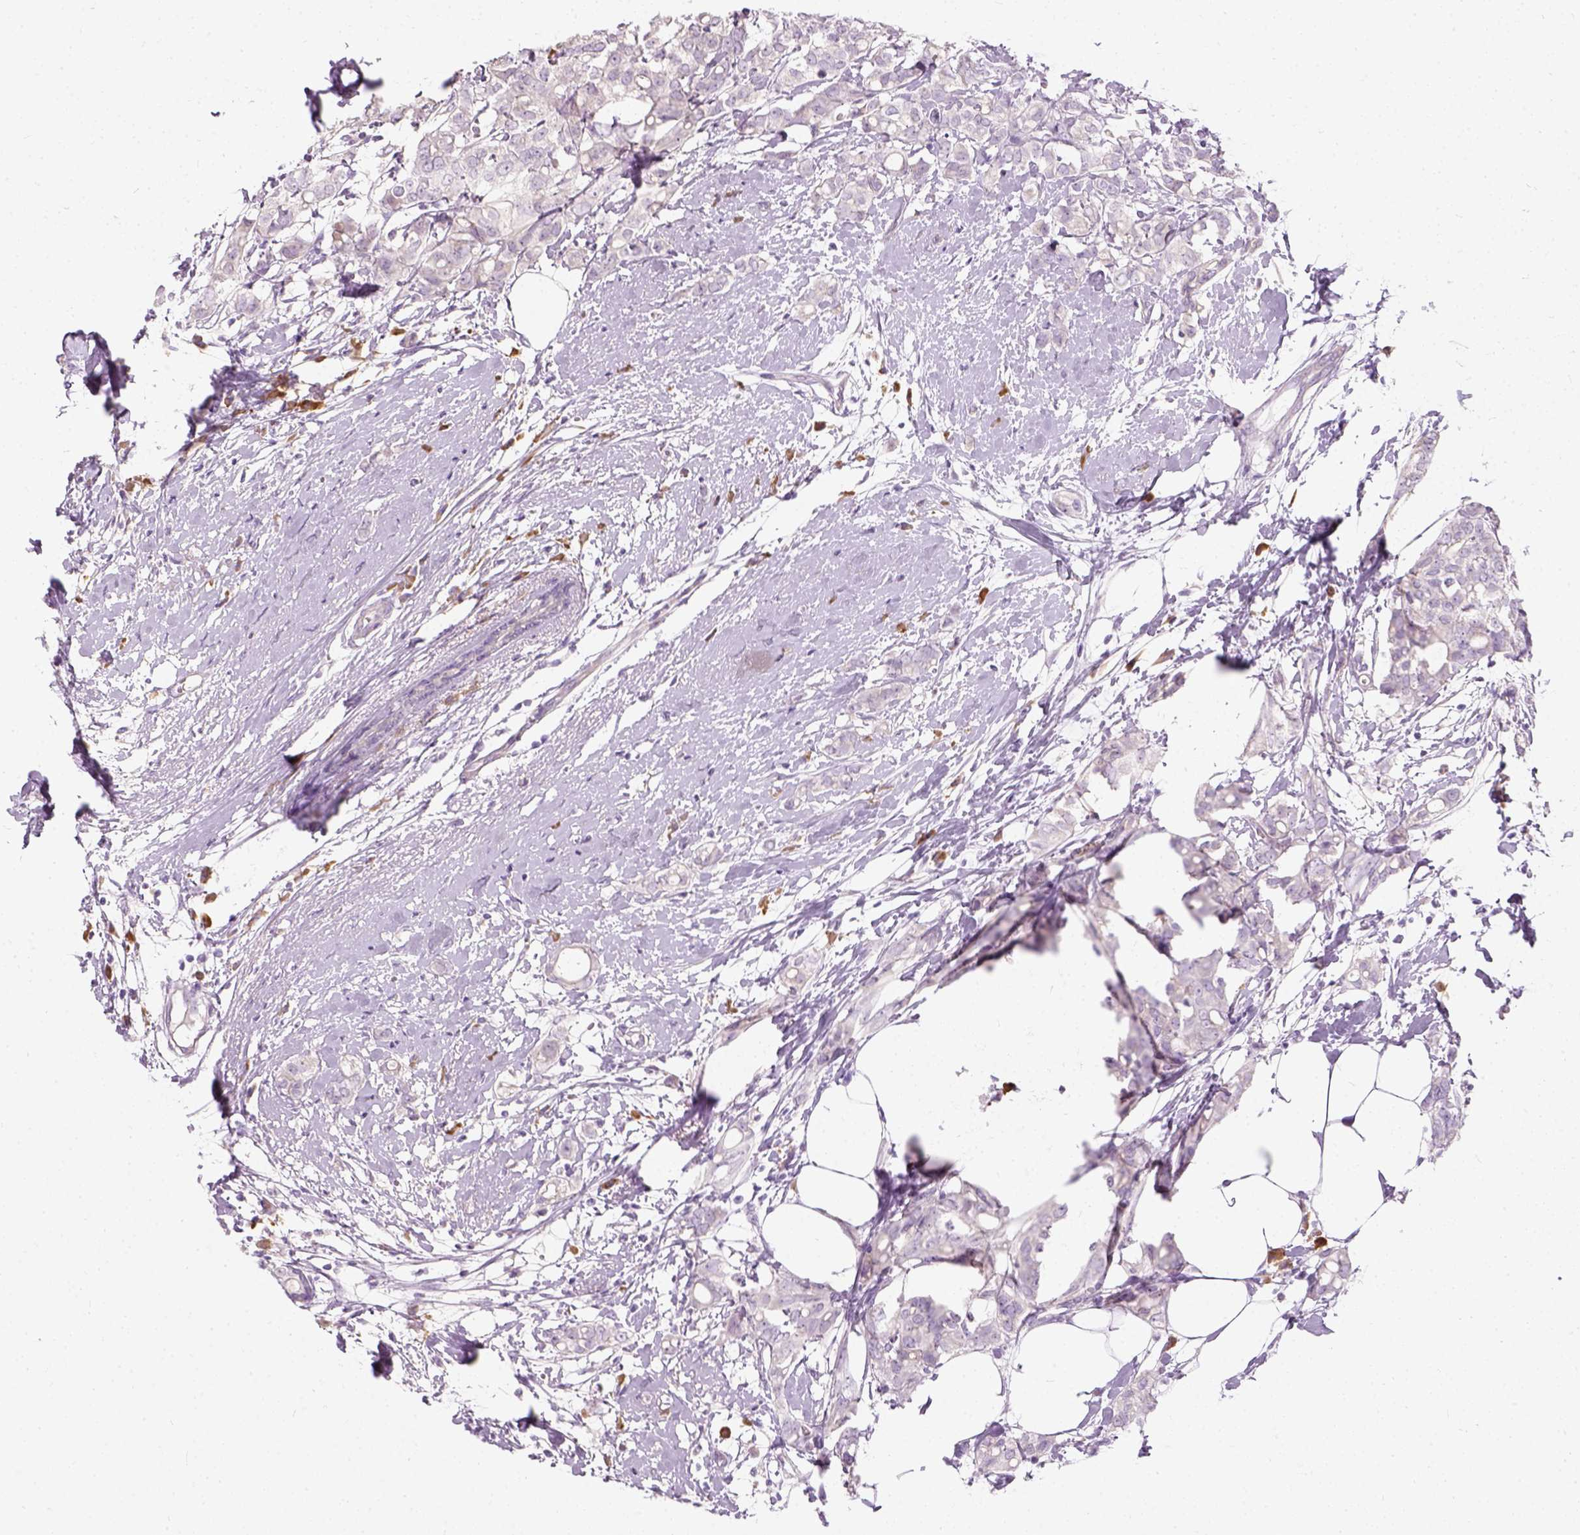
{"staining": {"intensity": "negative", "quantity": "none", "location": "none"}, "tissue": "breast cancer", "cell_type": "Tumor cells", "image_type": "cancer", "snomed": [{"axis": "morphology", "description": "Duct carcinoma"}, {"axis": "topography", "description": "Breast"}], "caption": "Histopathology image shows no protein expression in tumor cells of intraductal carcinoma (breast) tissue.", "gene": "TRIM72", "patient": {"sex": "female", "age": 40}}